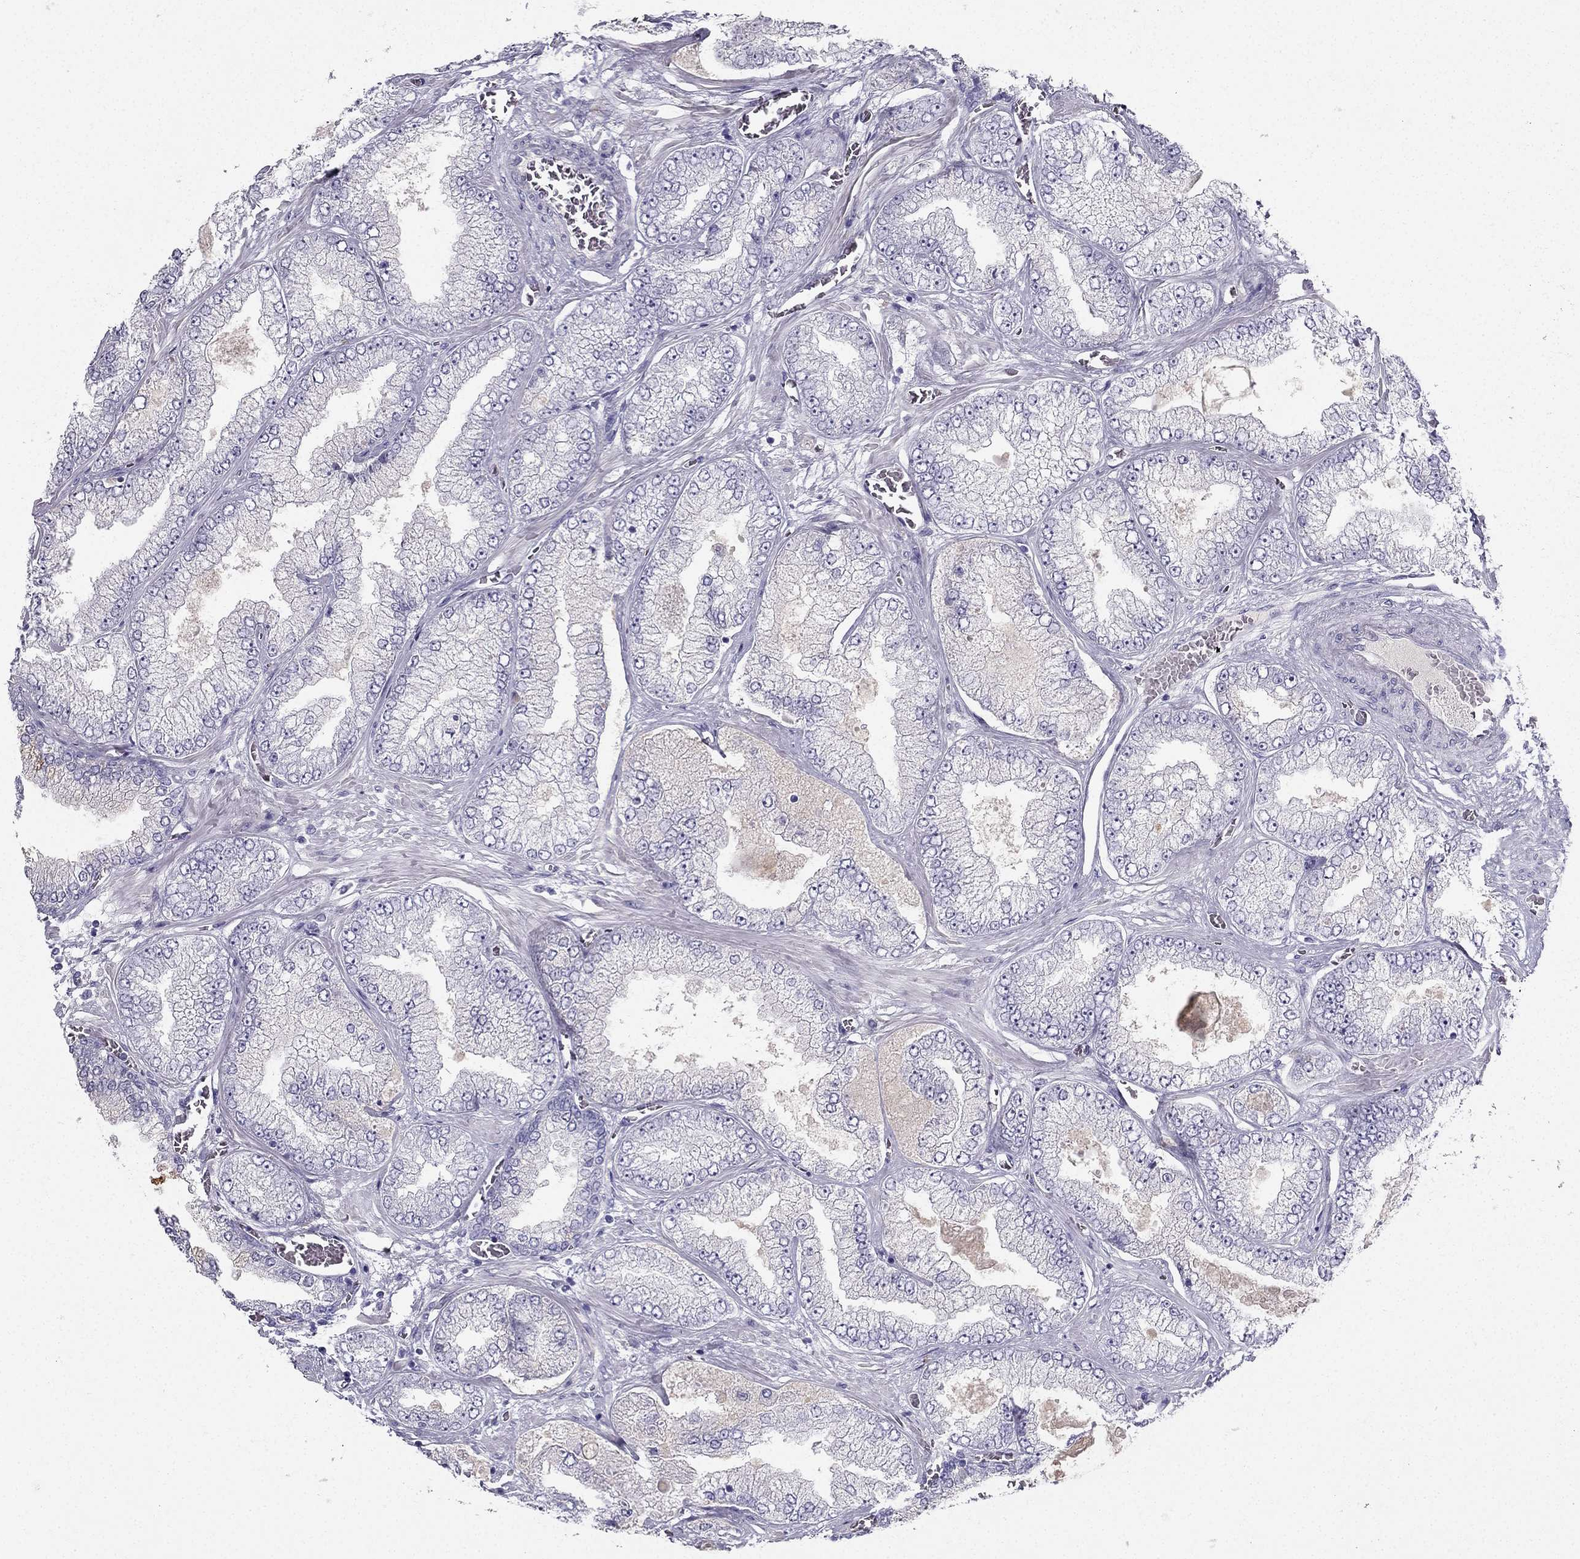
{"staining": {"intensity": "negative", "quantity": "none", "location": "none"}, "tissue": "prostate cancer", "cell_type": "Tumor cells", "image_type": "cancer", "snomed": [{"axis": "morphology", "description": "Adenocarcinoma, Low grade"}, {"axis": "topography", "description": "Prostate"}], "caption": "Prostate cancer (low-grade adenocarcinoma) was stained to show a protein in brown. There is no significant staining in tumor cells.", "gene": "TFF3", "patient": {"sex": "male", "age": 57}}